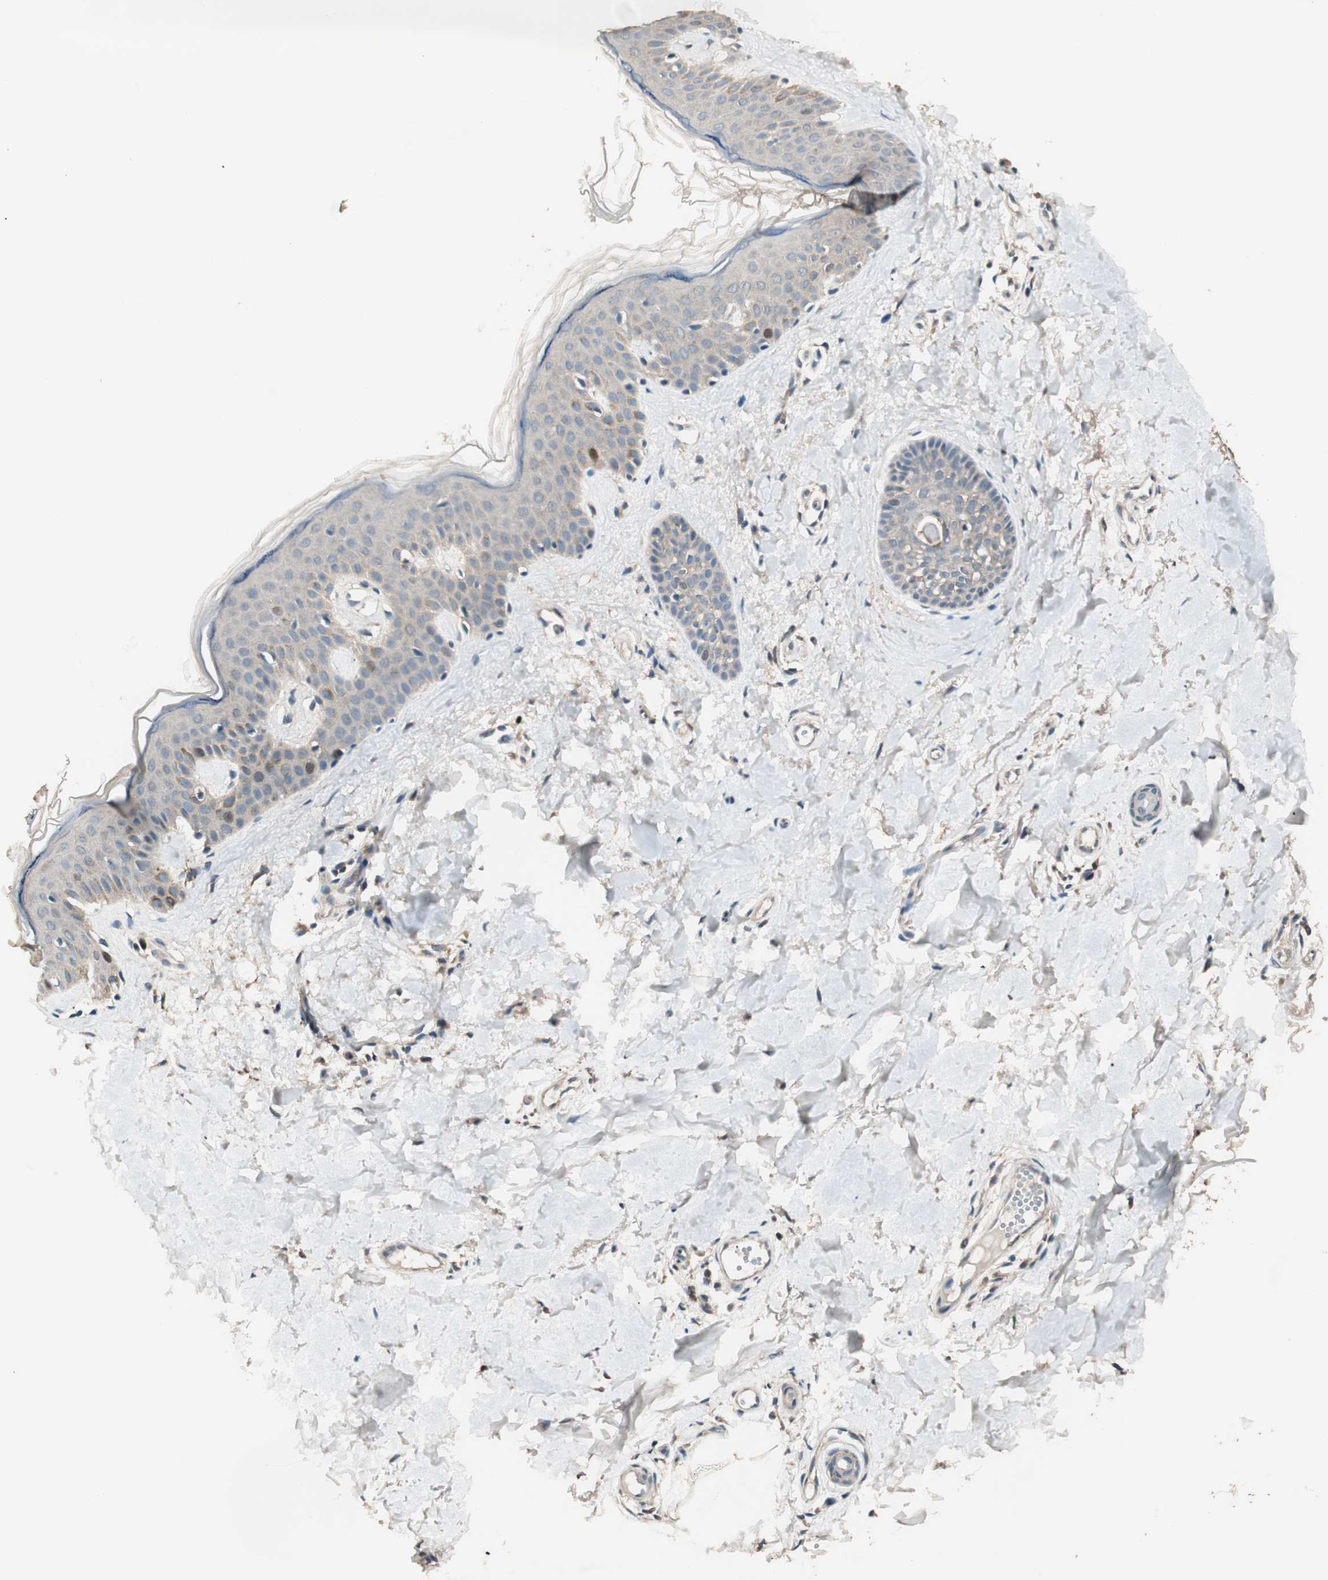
{"staining": {"intensity": "negative", "quantity": "none", "location": "none"}, "tissue": "skin", "cell_type": "Fibroblasts", "image_type": "normal", "snomed": [{"axis": "morphology", "description": "Normal tissue, NOS"}, {"axis": "topography", "description": "Skin"}], "caption": "High magnification brightfield microscopy of unremarkable skin stained with DAB (3,3'-diaminobenzidine) (brown) and counterstained with hematoxylin (blue): fibroblasts show no significant expression. (DAB (3,3'-diaminobenzidine) immunohistochemistry, high magnification).", "gene": "NFRKB", "patient": {"sex": "male", "age": 67}}